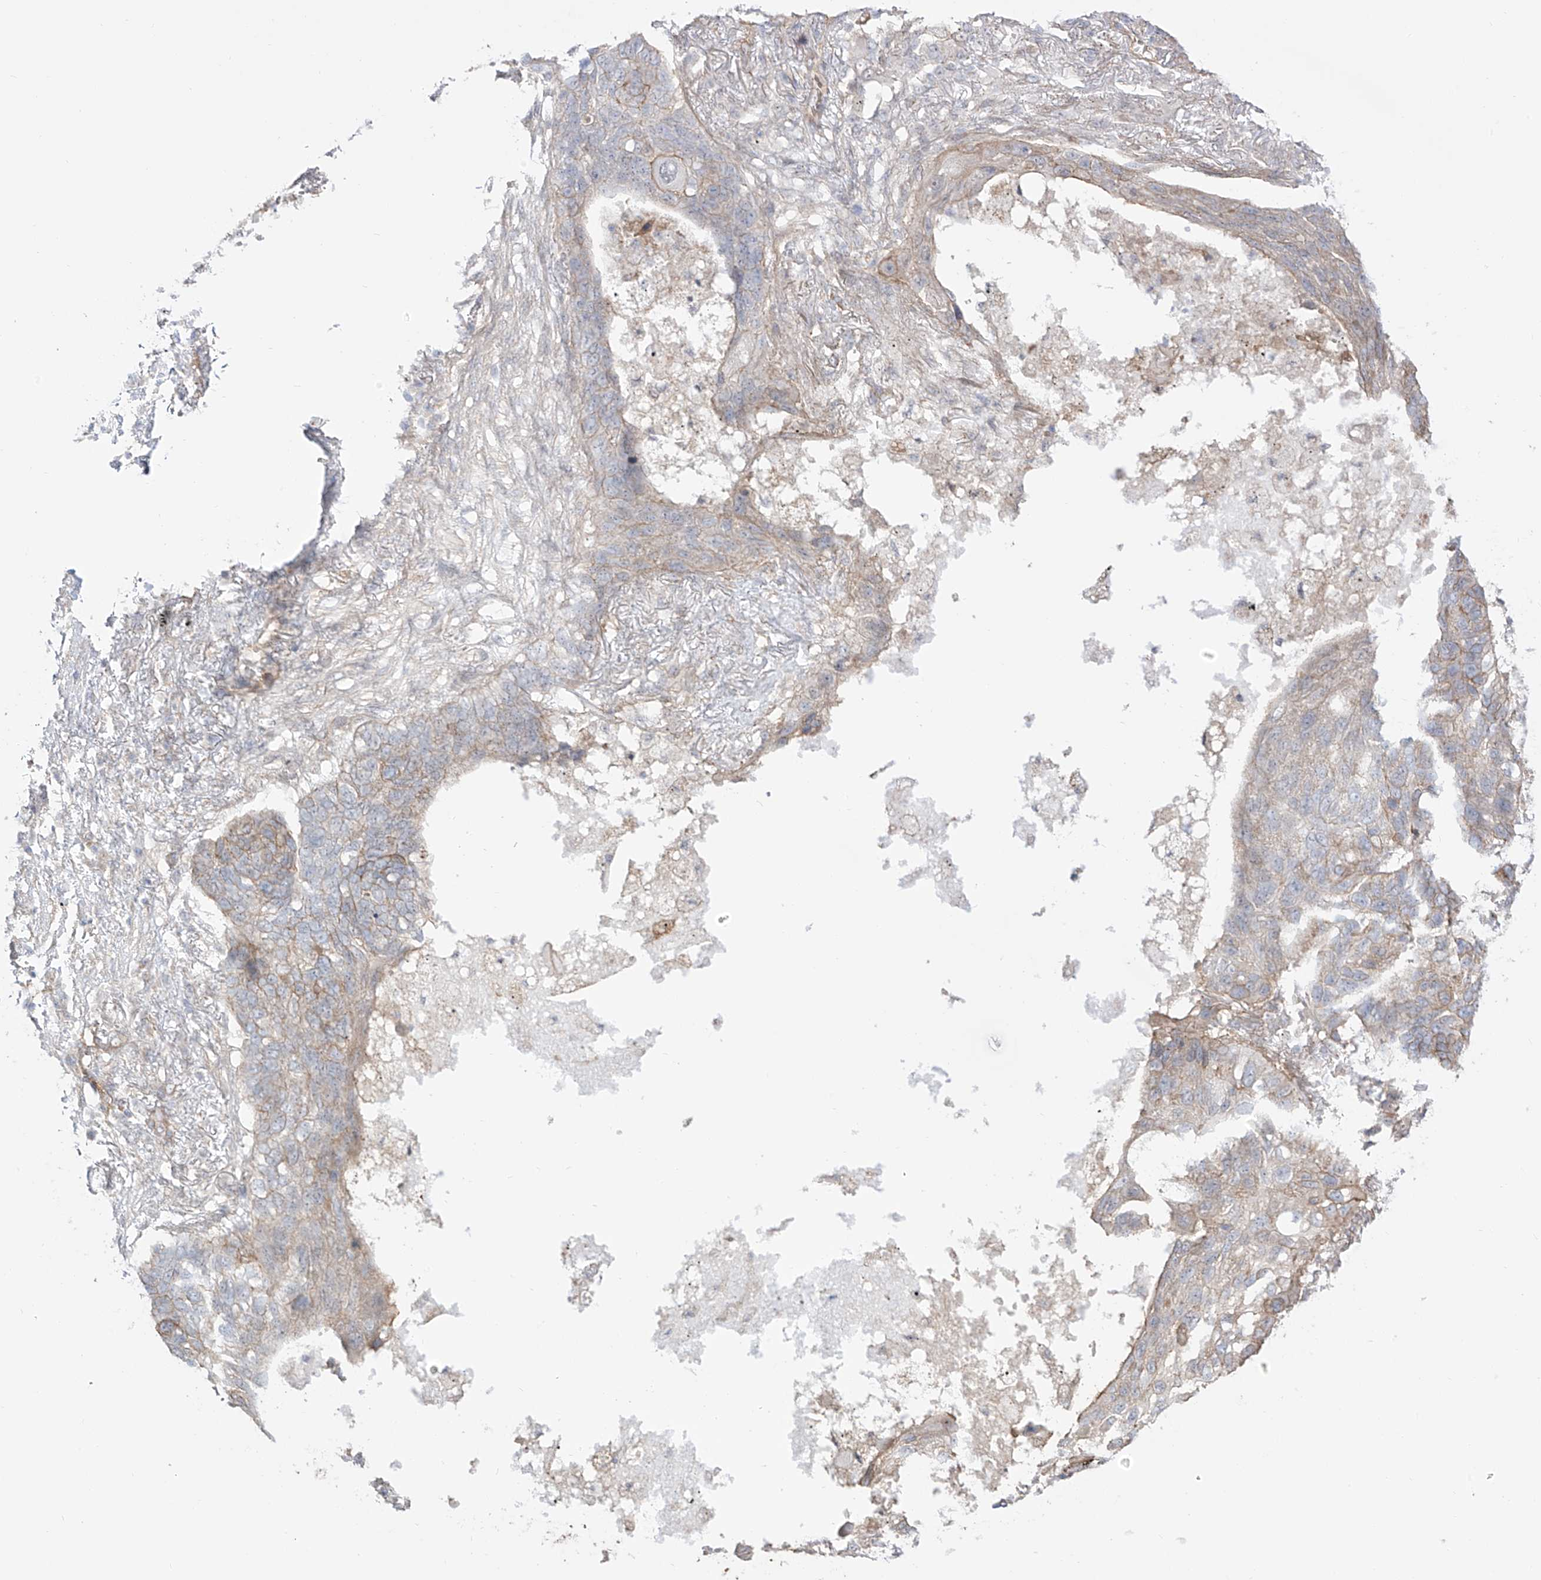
{"staining": {"intensity": "negative", "quantity": "none", "location": "none"}, "tissue": "lung cancer", "cell_type": "Tumor cells", "image_type": "cancer", "snomed": [{"axis": "morphology", "description": "Squamous cell carcinoma, NOS"}, {"axis": "topography", "description": "Lung"}], "caption": "Human squamous cell carcinoma (lung) stained for a protein using immunohistochemistry (IHC) displays no expression in tumor cells.", "gene": "ZNF180", "patient": {"sex": "female", "age": 63}}